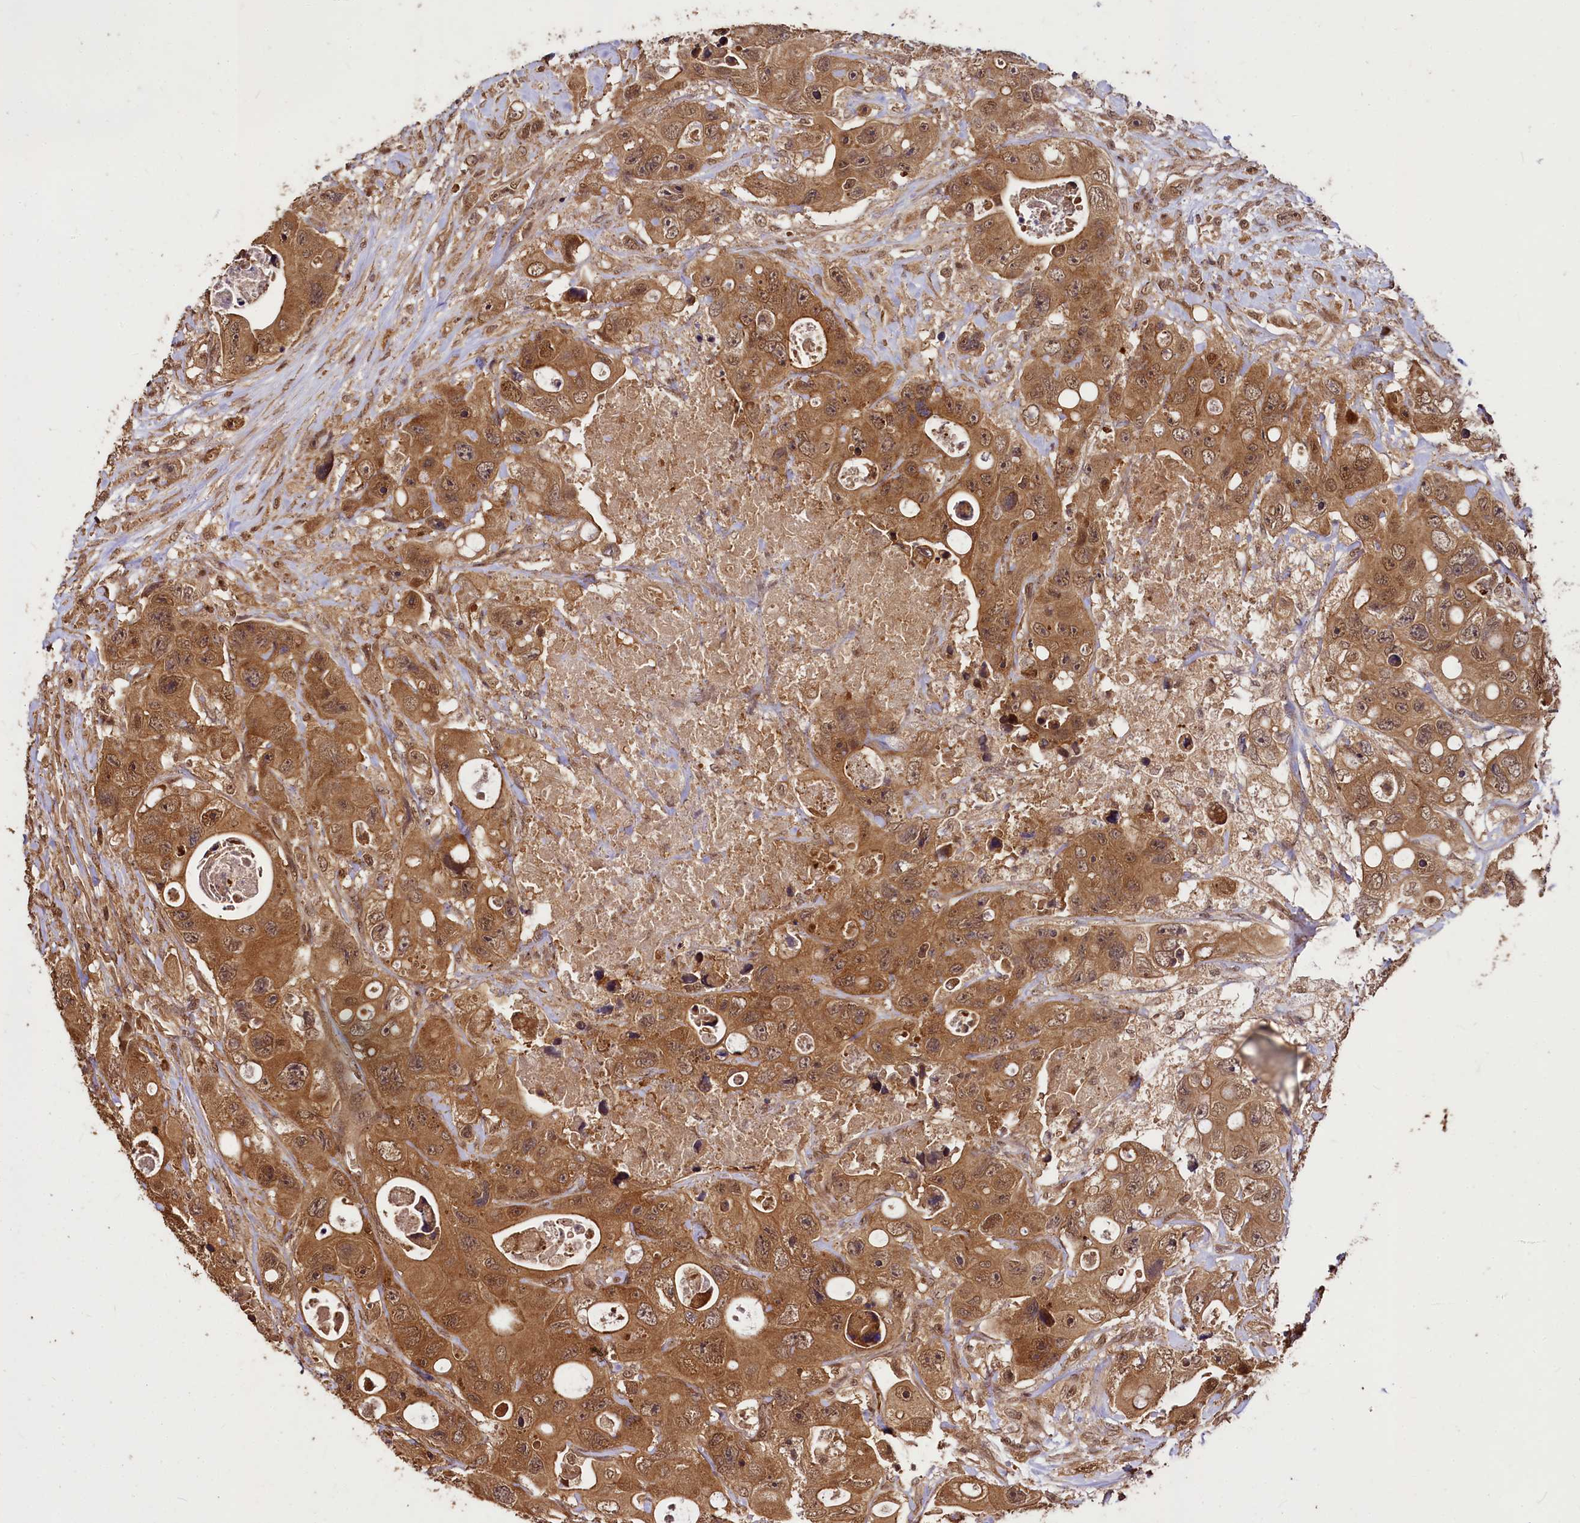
{"staining": {"intensity": "moderate", "quantity": ">75%", "location": "cytoplasmic/membranous,nuclear"}, "tissue": "colorectal cancer", "cell_type": "Tumor cells", "image_type": "cancer", "snomed": [{"axis": "morphology", "description": "Adenocarcinoma, NOS"}, {"axis": "topography", "description": "Colon"}], "caption": "Moderate cytoplasmic/membranous and nuclear staining for a protein is present in approximately >75% of tumor cells of colorectal cancer using IHC.", "gene": "VPS51", "patient": {"sex": "female", "age": 46}}